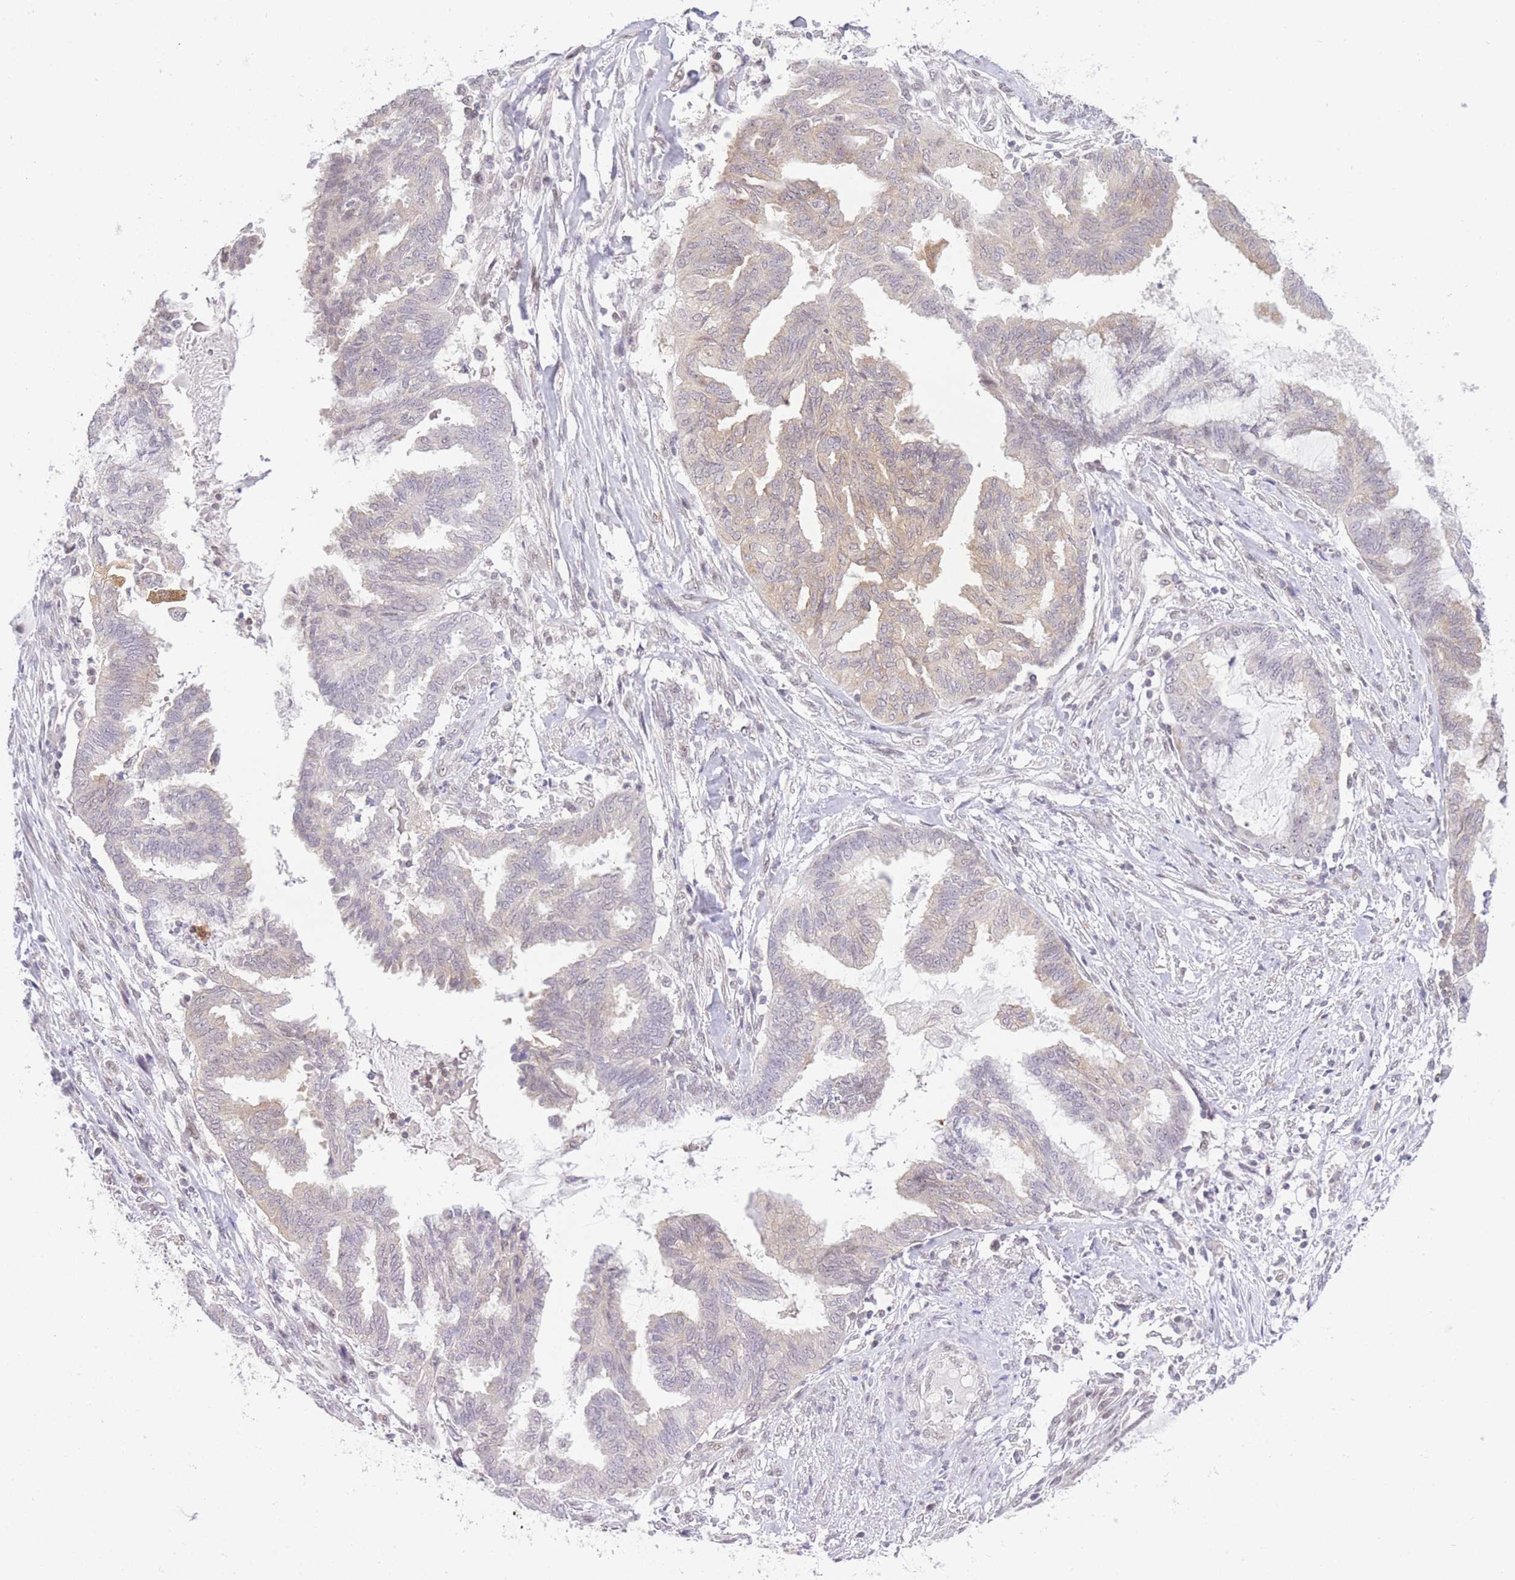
{"staining": {"intensity": "weak", "quantity": "<25%", "location": "cytoplasmic/membranous"}, "tissue": "endometrial cancer", "cell_type": "Tumor cells", "image_type": "cancer", "snomed": [{"axis": "morphology", "description": "Adenocarcinoma, NOS"}, {"axis": "topography", "description": "Endometrium"}], "caption": "This is an immunohistochemistry (IHC) image of human endometrial cancer. There is no expression in tumor cells.", "gene": "STK39", "patient": {"sex": "female", "age": 86}}